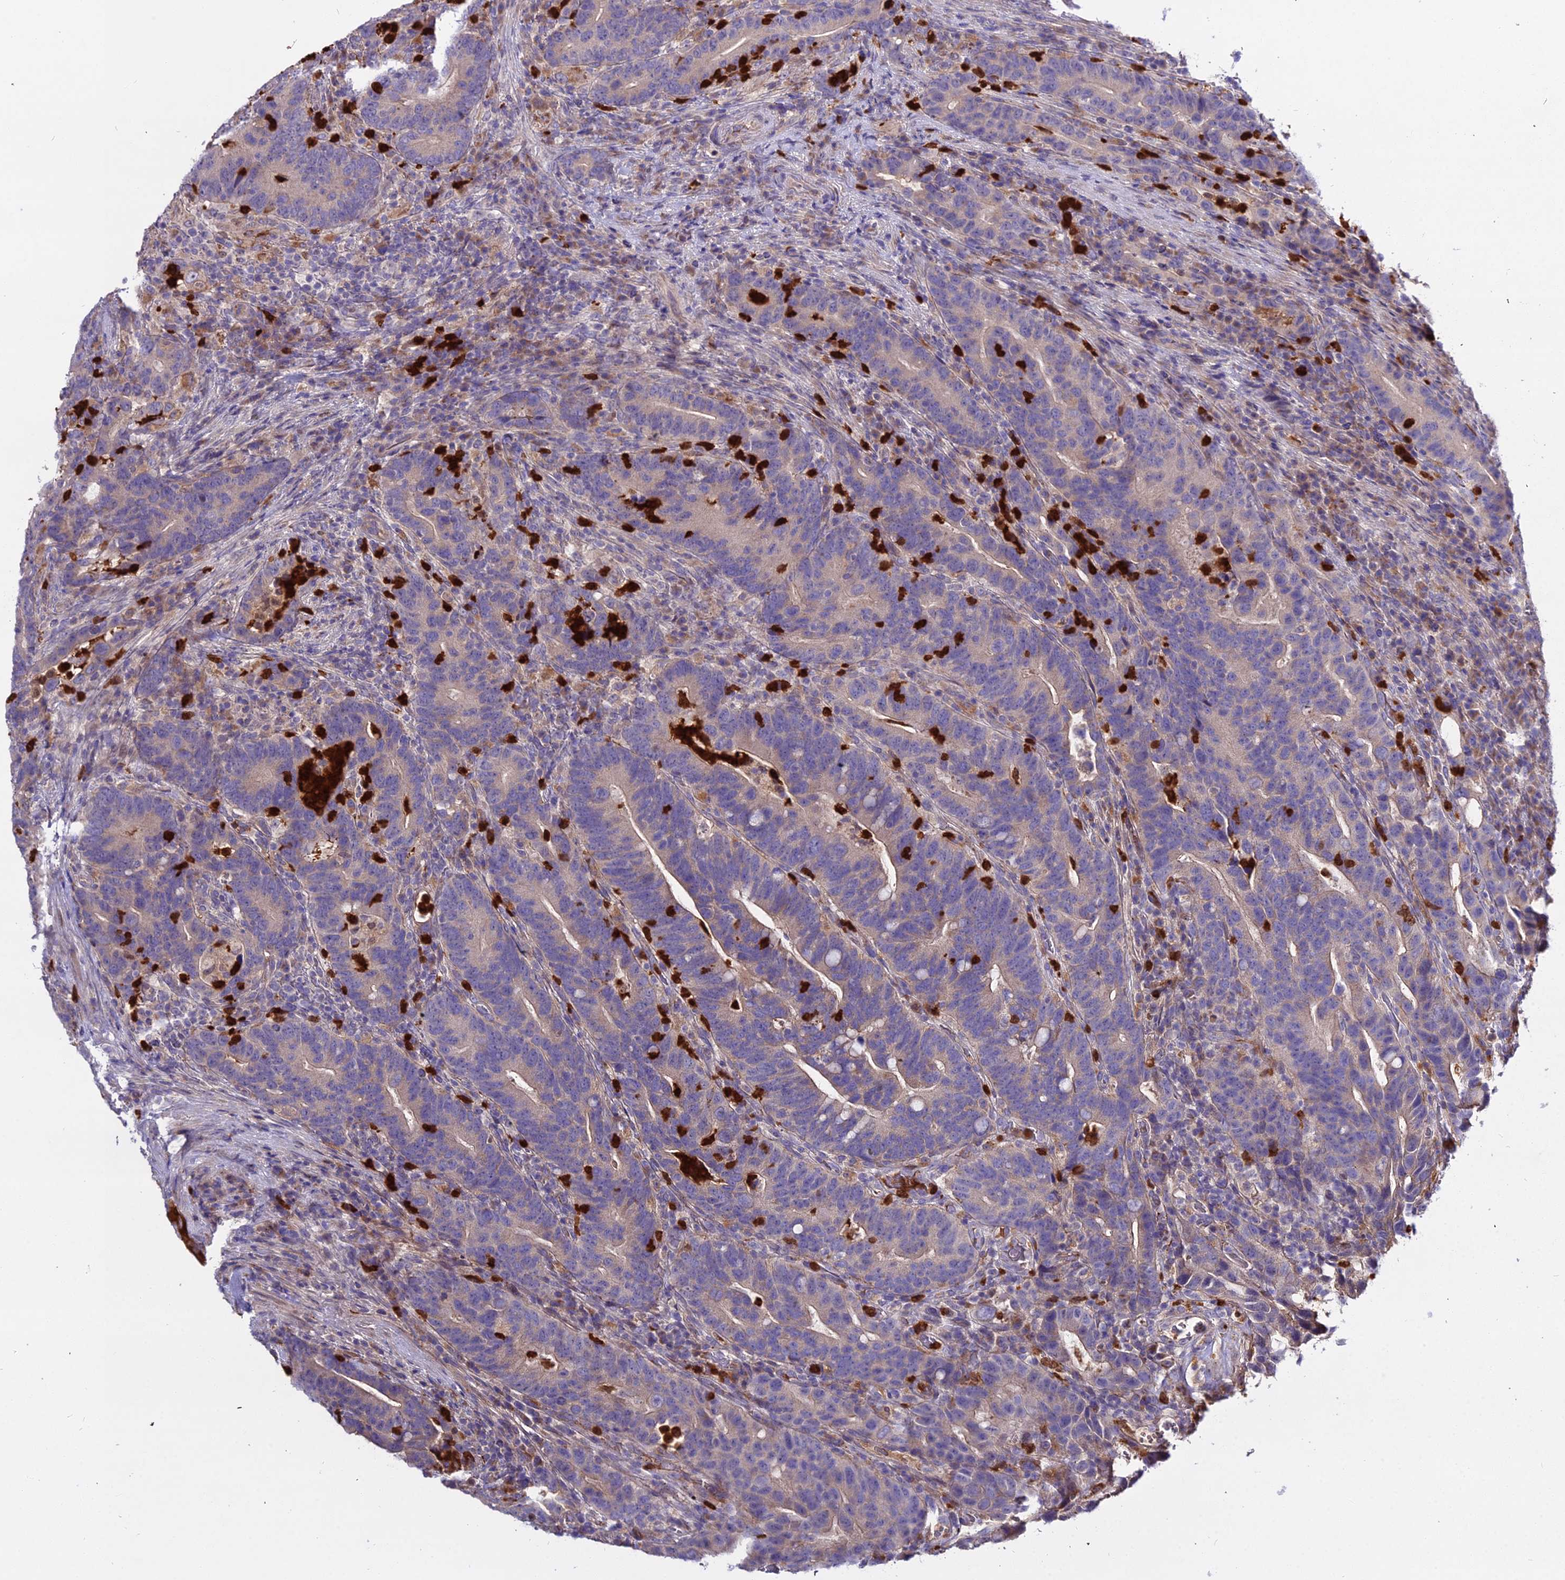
{"staining": {"intensity": "weak", "quantity": "<25%", "location": "cytoplasmic/membranous"}, "tissue": "colorectal cancer", "cell_type": "Tumor cells", "image_type": "cancer", "snomed": [{"axis": "morphology", "description": "Adenocarcinoma, NOS"}, {"axis": "topography", "description": "Colon"}], "caption": "The micrograph displays no significant staining in tumor cells of adenocarcinoma (colorectal).", "gene": "EID2", "patient": {"sex": "female", "age": 66}}